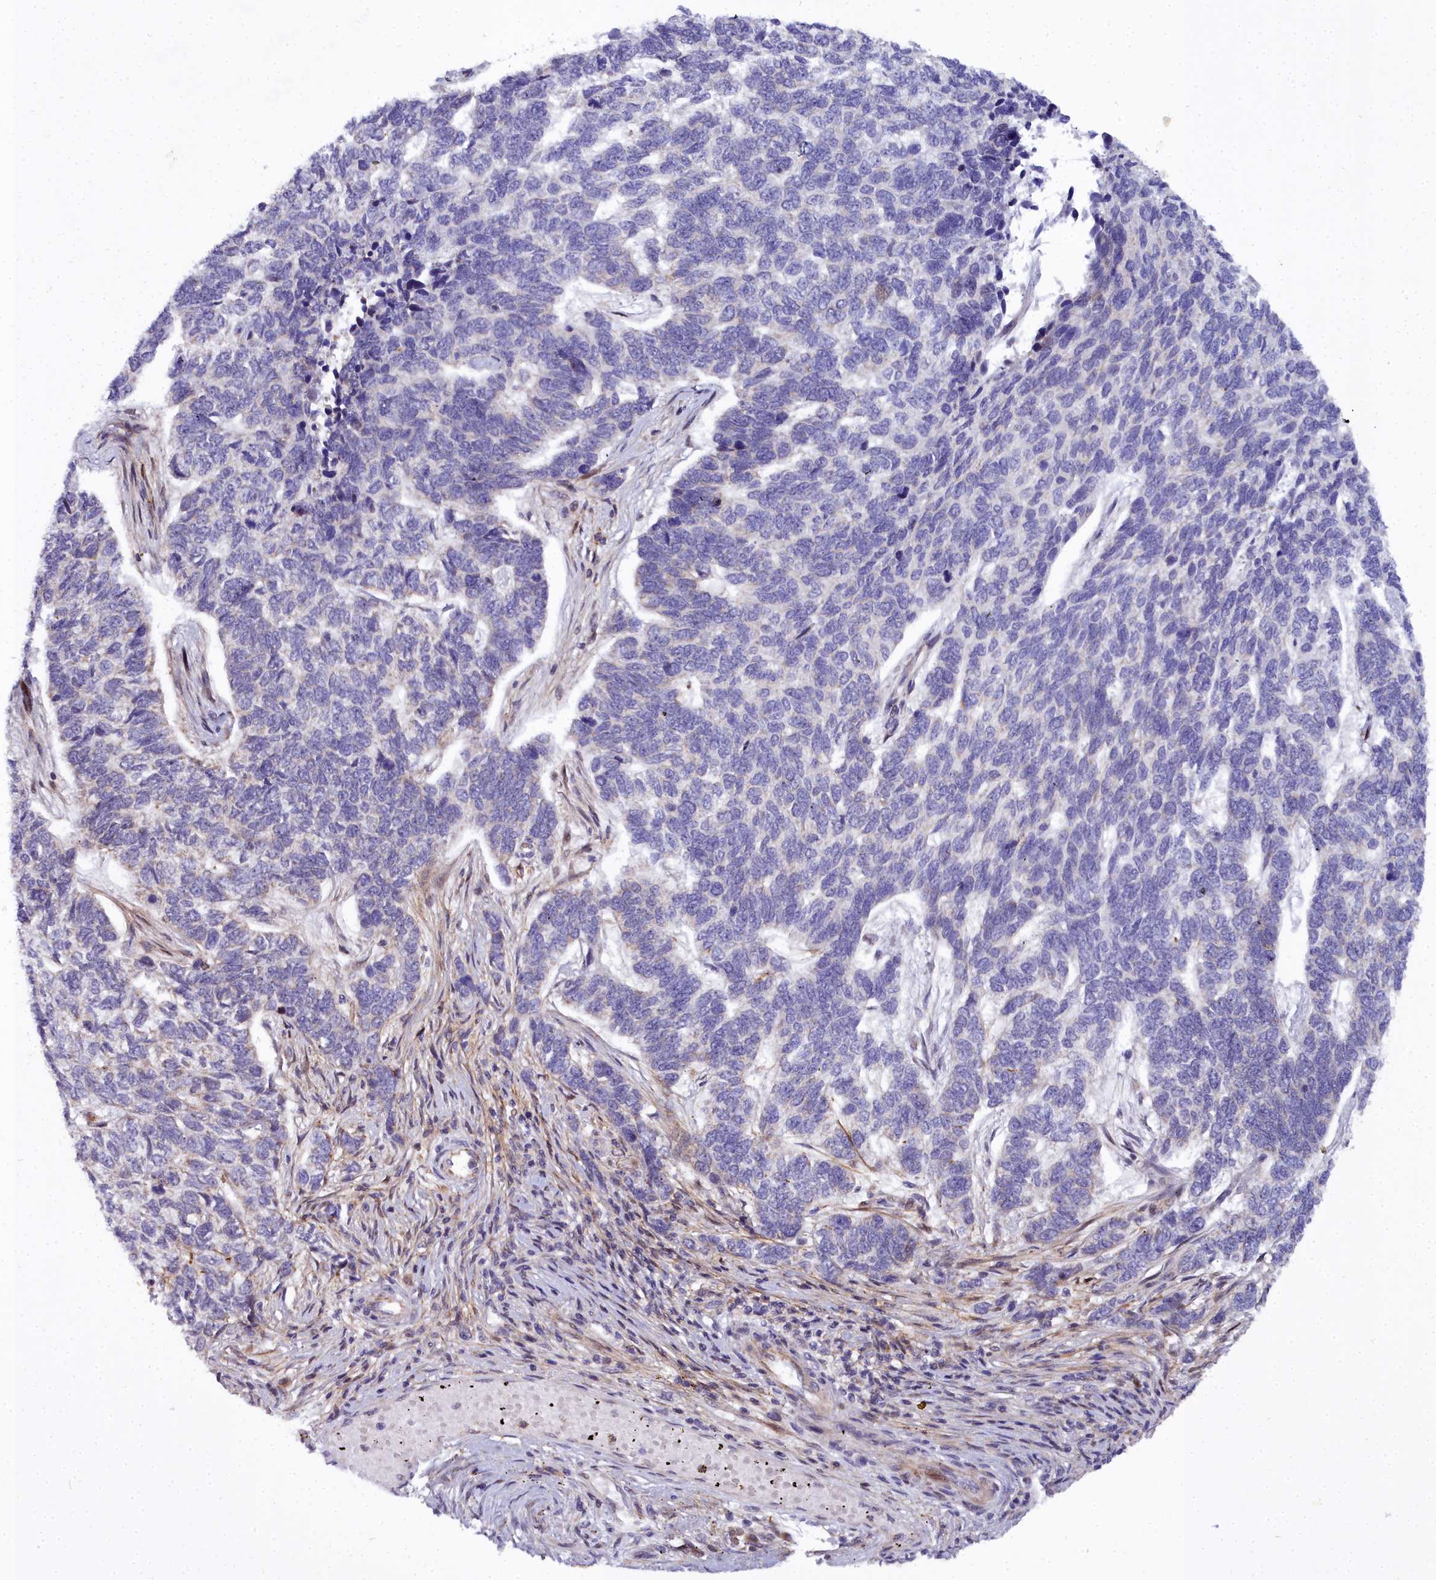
{"staining": {"intensity": "negative", "quantity": "none", "location": "none"}, "tissue": "skin cancer", "cell_type": "Tumor cells", "image_type": "cancer", "snomed": [{"axis": "morphology", "description": "Basal cell carcinoma"}, {"axis": "topography", "description": "Skin"}], "caption": "DAB immunohistochemical staining of skin cancer displays no significant expression in tumor cells.", "gene": "MRPS11", "patient": {"sex": "female", "age": 65}}